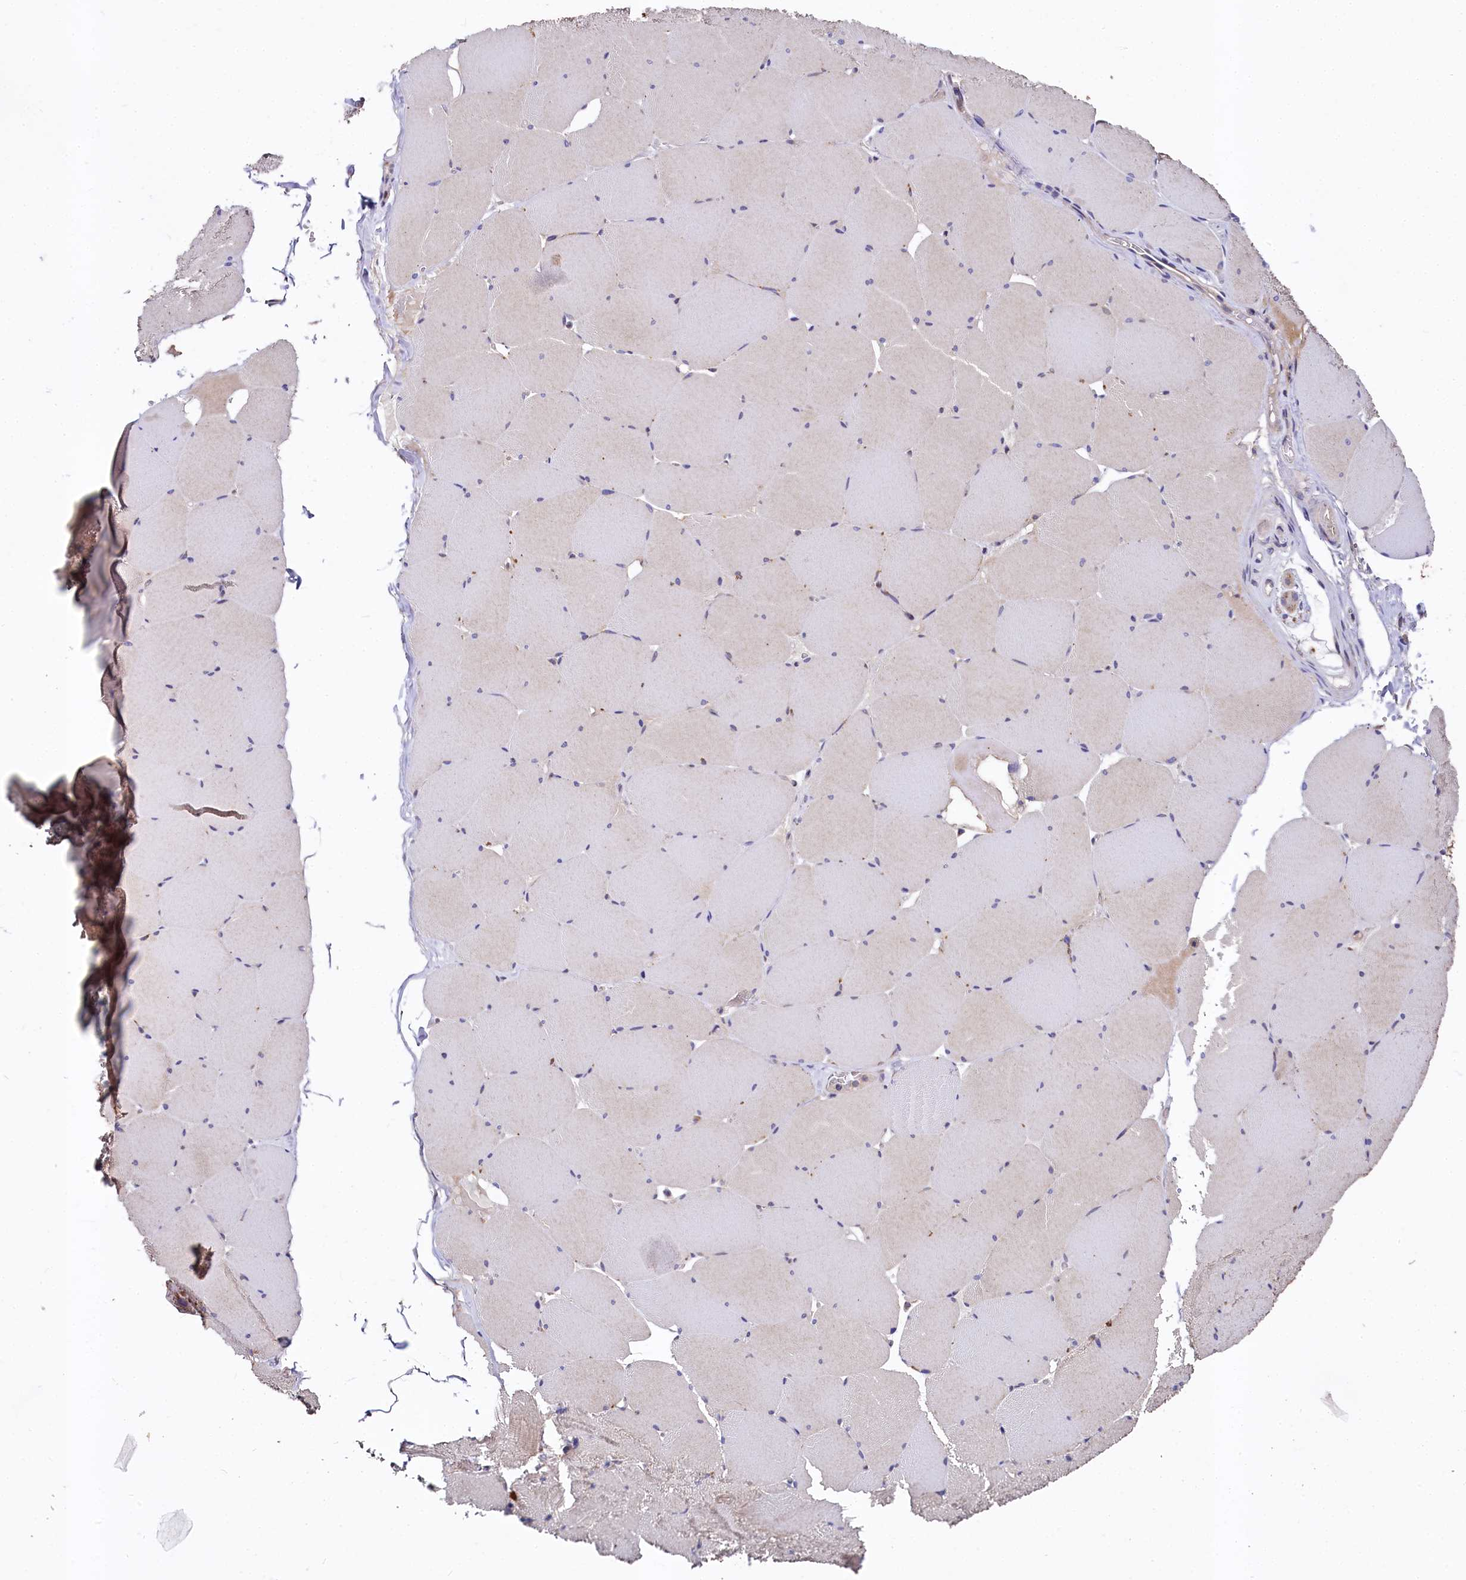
{"staining": {"intensity": "moderate", "quantity": "<25%", "location": "cytoplasmic/membranous"}, "tissue": "skeletal muscle", "cell_type": "Myocytes", "image_type": "normal", "snomed": [{"axis": "morphology", "description": "Normal tissue, NOS"}, {"axis": "topography", "description": "Skeletal muscle"}, {"axis": "topography", "description": "Head-Neck"}], "caption": "Moderate cytoplasmic/membranous protein staining is appreciated in about <25% of myocytes in skeletal muscle. The staining is performed using DAB brown chromogen to label protein expression. The nuclei are counter-stained blue using hematoxylin.", "gene": "SPRYD3", "patient": {"sex": "male", "age": 66}}